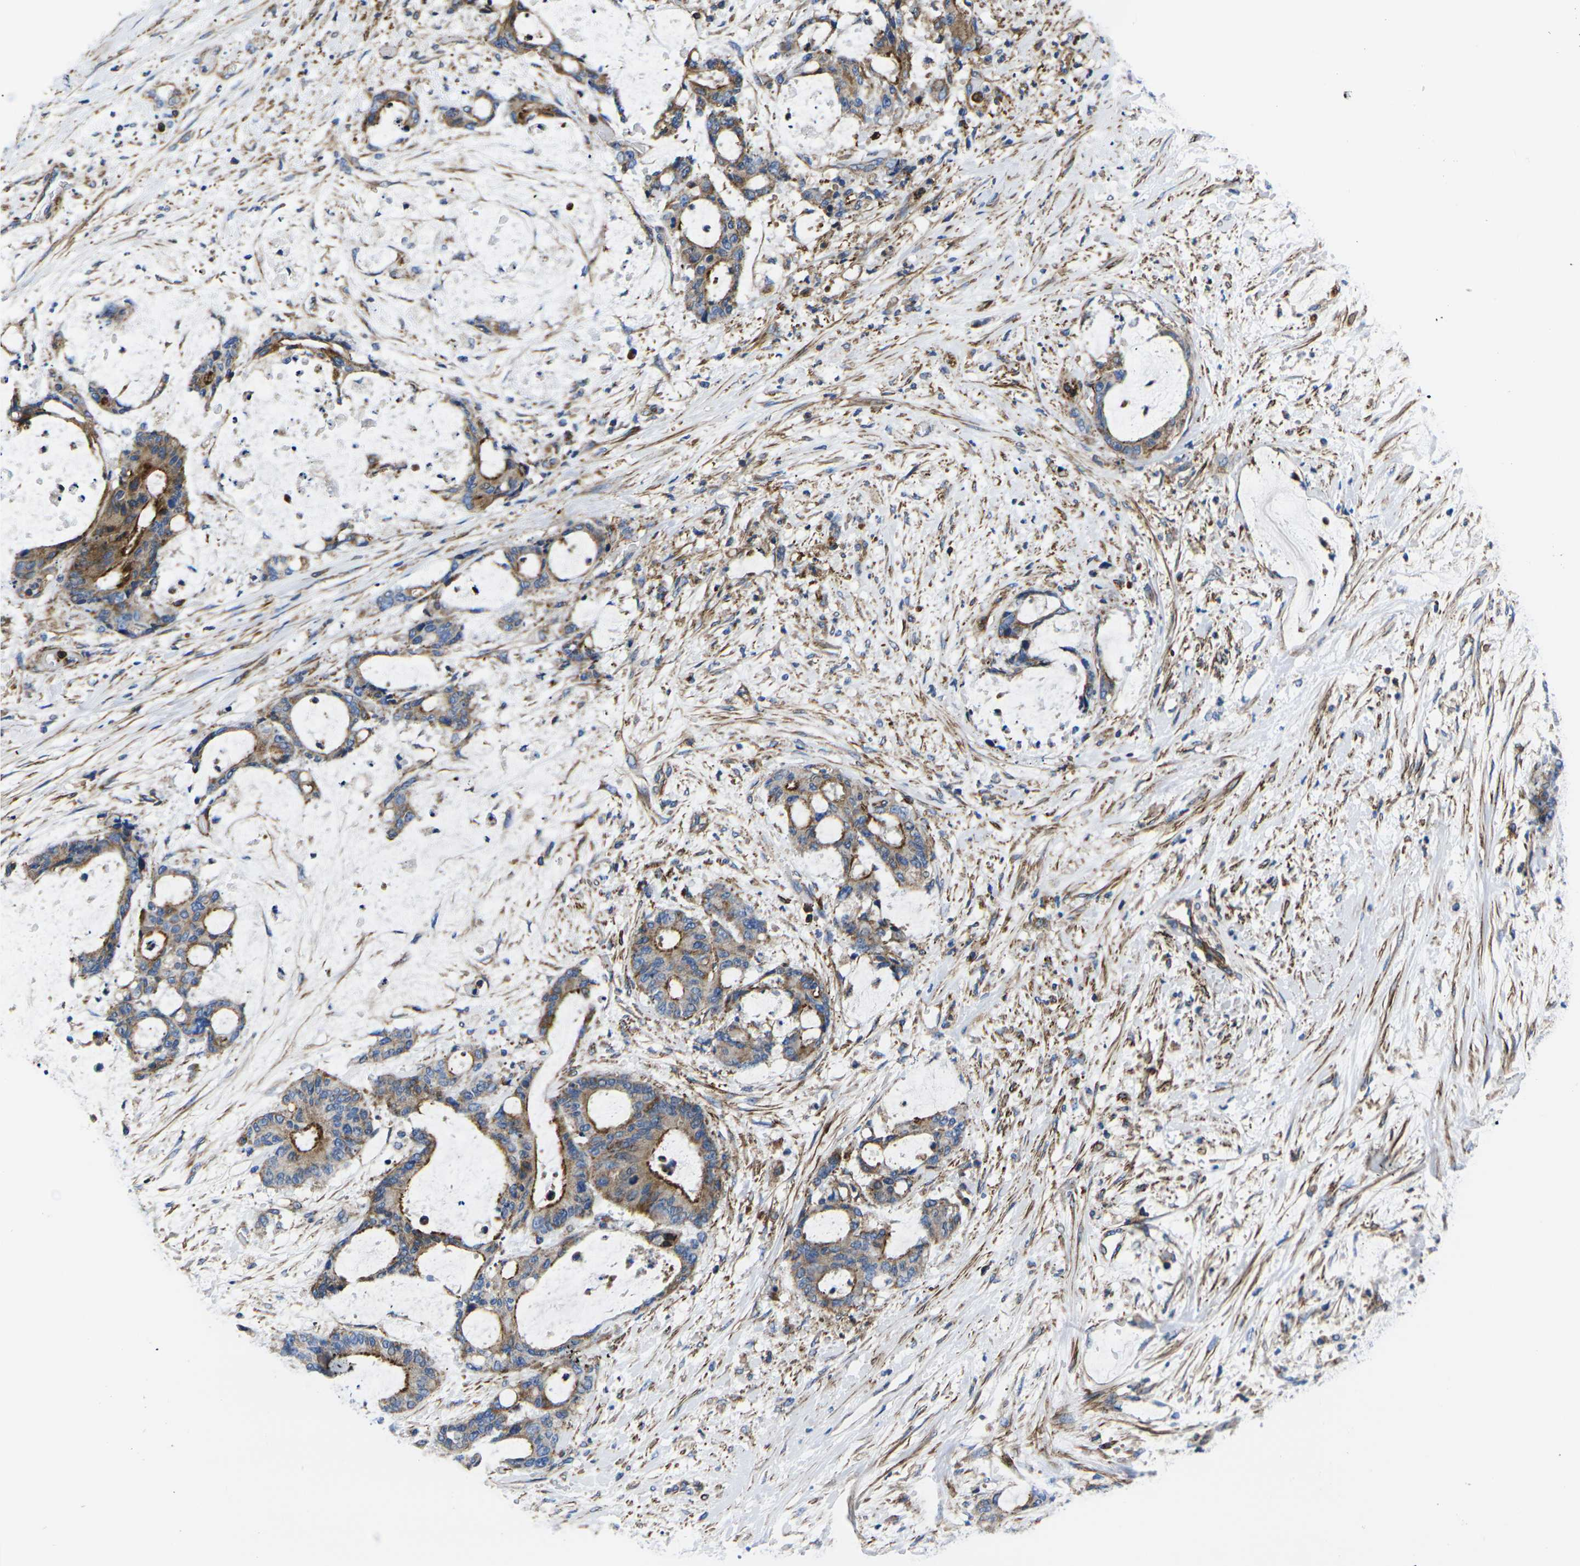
{"staining": {"intensity": "moderate", "quantity": ">75%", "location": "cytoplasmic/membranous"}, "tissue": "liver cancer", "cell_type": "Tumor cells", "image_type": "cancer", "snomed": [{"axis": "morphology", "description": "Cholangiocarcinoma"}, {"axis": "topography", "description": "Liver"}], "caption": "High-power microscopy captured an immunohistochemistry (IHC) photomicrograph of liver cancer, revealing moderate cytoplasmic/membranous staining in about >75% of tumor cells.", "gene": "GPR4", "patient": {"sex": "female", "age": 73}}